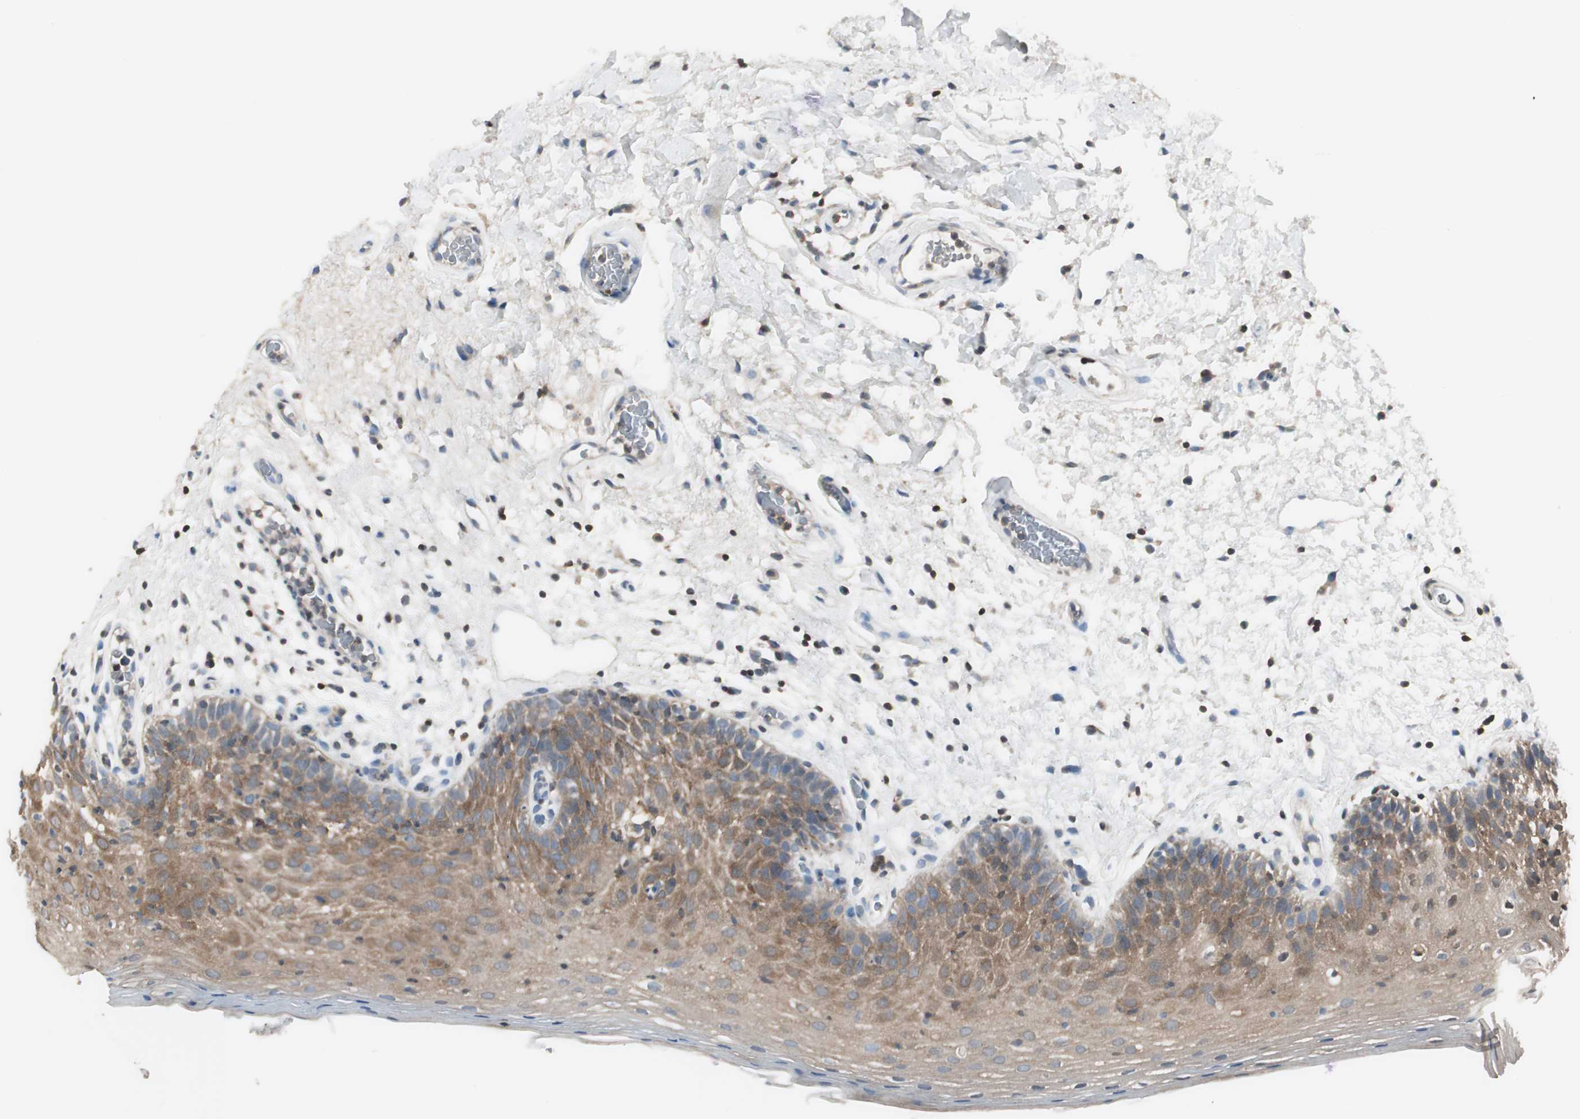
{"staining": {"intensity": "moderate", "quantity": ">75%", "location": "cytoplasmic/membranous"}, "tissue": "oral mucosa", "cell_type": "Squamous epithelial cells", "image_type": "normal", "snomed": [{"axis": "morphology", "description": "Normal tissue, NOS"}, {"axis": "morphology", "description": "Squamous cell carcinoma, NOS"}, {"axis": "topography", "description": "Skeletal muscle"}, {"axis": "topography", "description": "Oral tissue"}, {"axis": "topography", "description": "Head-Neck"}], "caption": "Moderate cytoplasmic/membranous expression is seen in about >75% of squamous epithelial cells in normal oral mucosa.", "gene": "SLC9A3R1", "patient": {"sex": "male", "age": 71}}